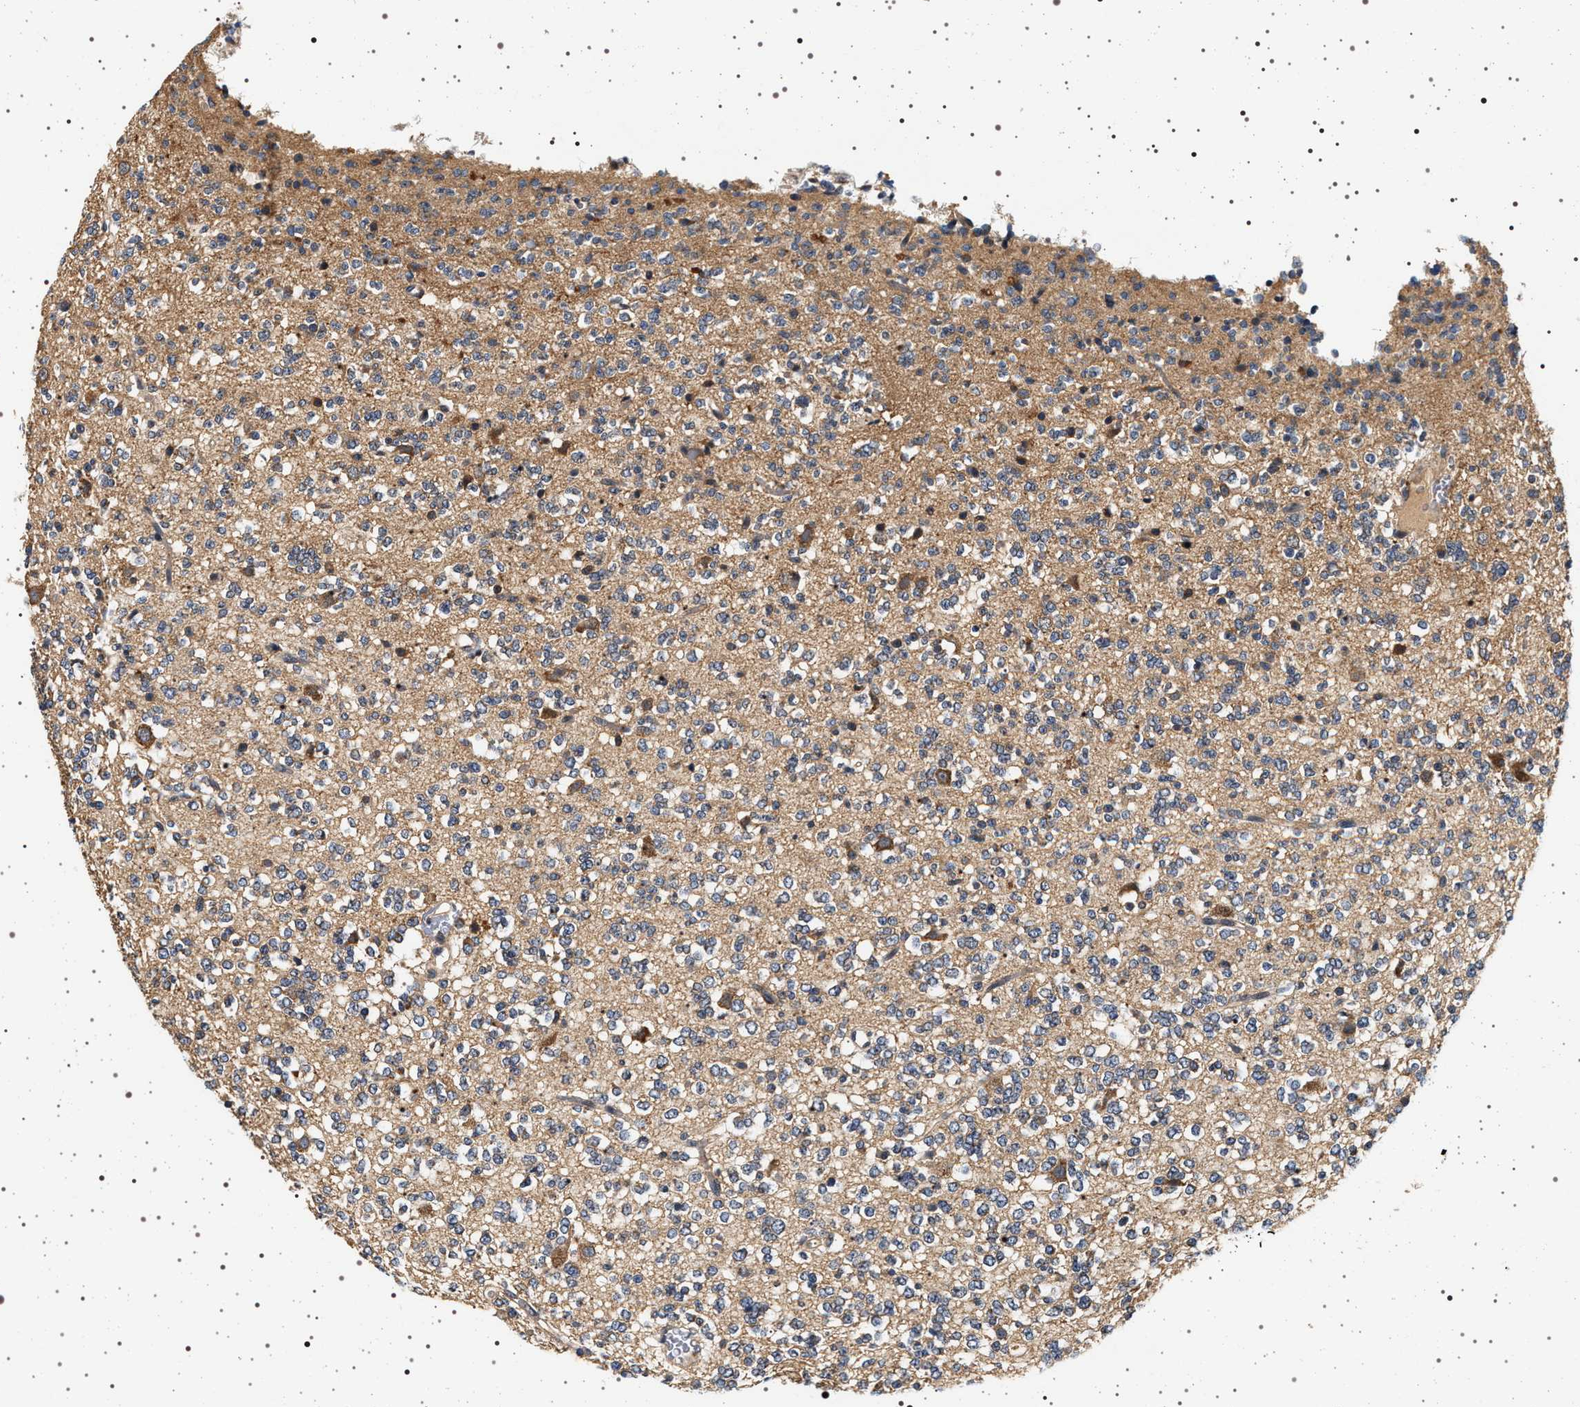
{"staining": {"intensity": "weak", "quantity": "25%-75%", "location": "cytoplasmic/membranous"}, "tissue": "glioma", "cell_type": "Tumor cells", "image_type": "cancer", "snomed": [{"axis": "morphology", "description": "Glioma, malignant, Low grade"}, {"axis": "topography", "description": "Brain"}], "caption": "Immunohistochemical staining of human malignant glioma (low-grade) exhibits weak cytoplasmic/membranous protein expression in about 25%-75% of tumor cells. Ihc stains the protein of interest in brown and the nuclei are stained blue.", "gene": "DCBLD2", "patient": {"sex": "male", "age": 38}}